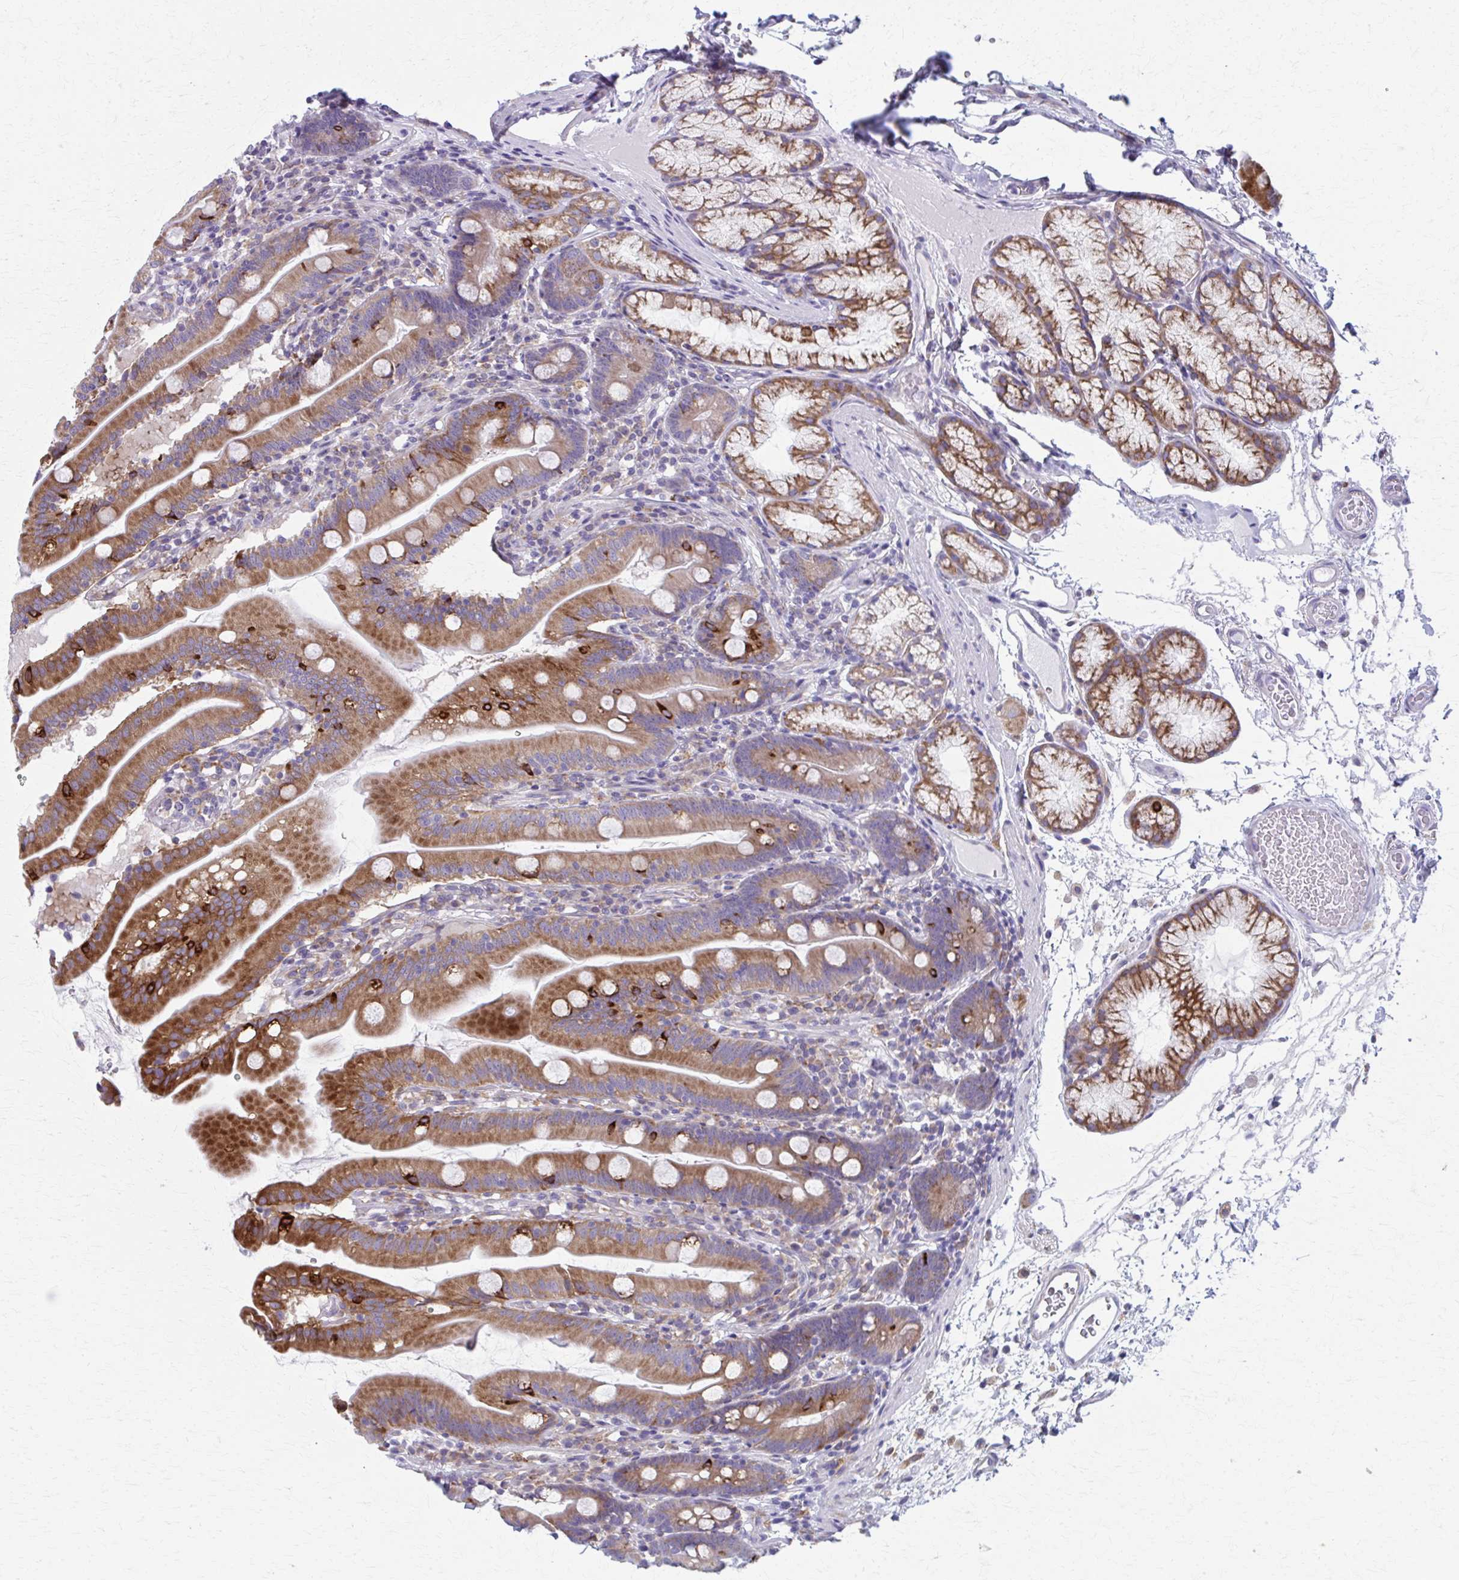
{"staining": {"intensity": "strong", "quantity": ">75%", "location": "cytoplasmic/membranous"}, "tissue": "duodenum", "cell_type": "Glandular cells", "image_type": "normal", "snomed": [{"axis": "morphology", "description": "Normal tissue, NOS"}, {"axis": "topography", "description": "Duodenum"}], "caption": "Duodenum was stained to show a protein in brown. There is high levels of strong cytoplasmic/membranous staining in approximately >75% of glandular cells.", "gene": "SPATS2L", "patient": {"sex": "female", "age": 67}}